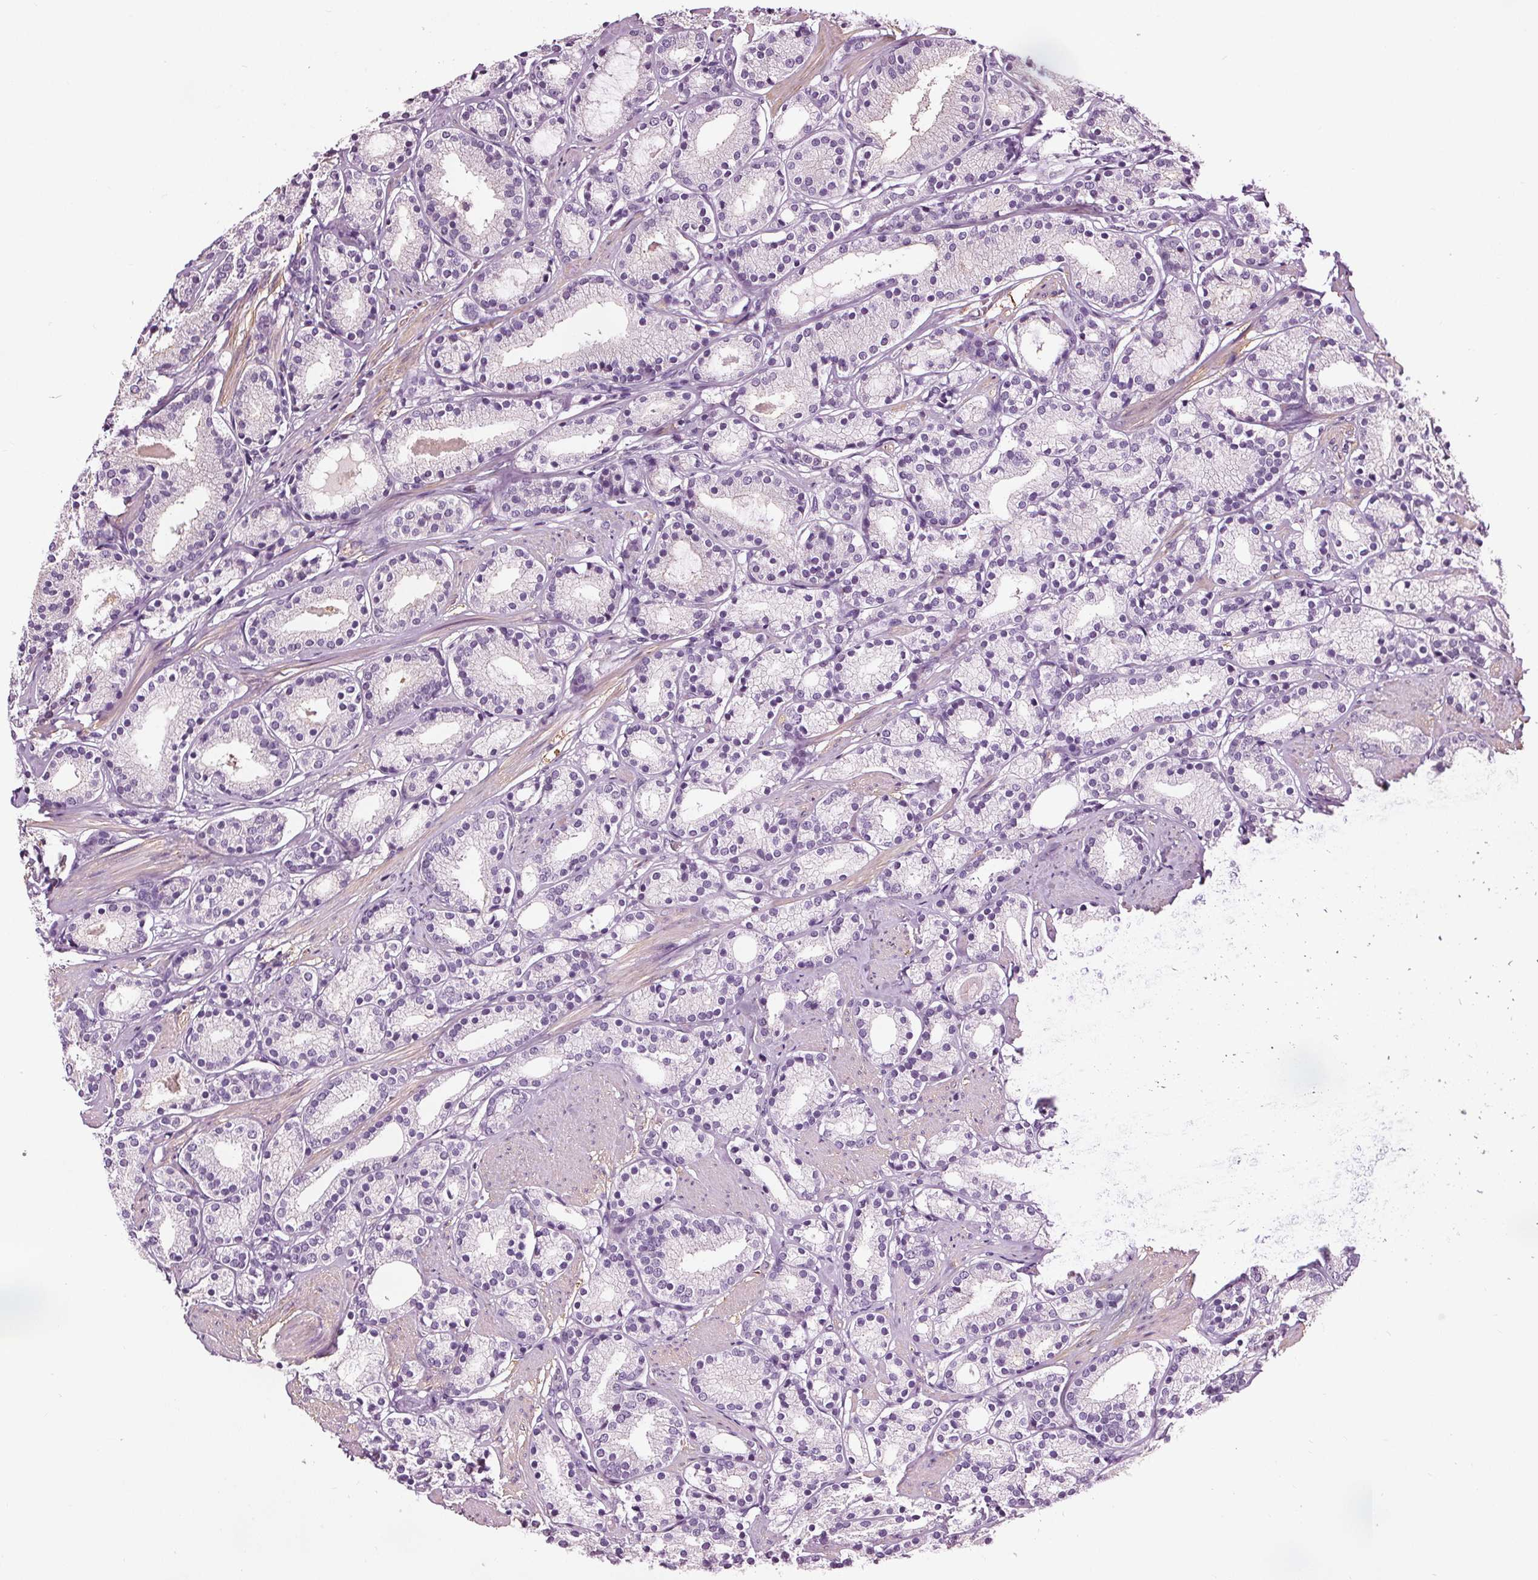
{"staining": {"intensity": "negative", "quantity": "none", "location": "none"}, "tissue": "prostate cancer", "cell_type": "Tumor cells", "image_type": "cancer", "snomed": [{"axis": "morphology", "description": "Adenocarcinoma, High grade"}, {"axis": "topography", "description": "Prostate"}], "caption": "Tumor cells show no significant positivity in prostate cancer (adenocarcinoma (high-grade)).", "gene": "RASA1", "patient": {"sex": "male", "age": 63}}